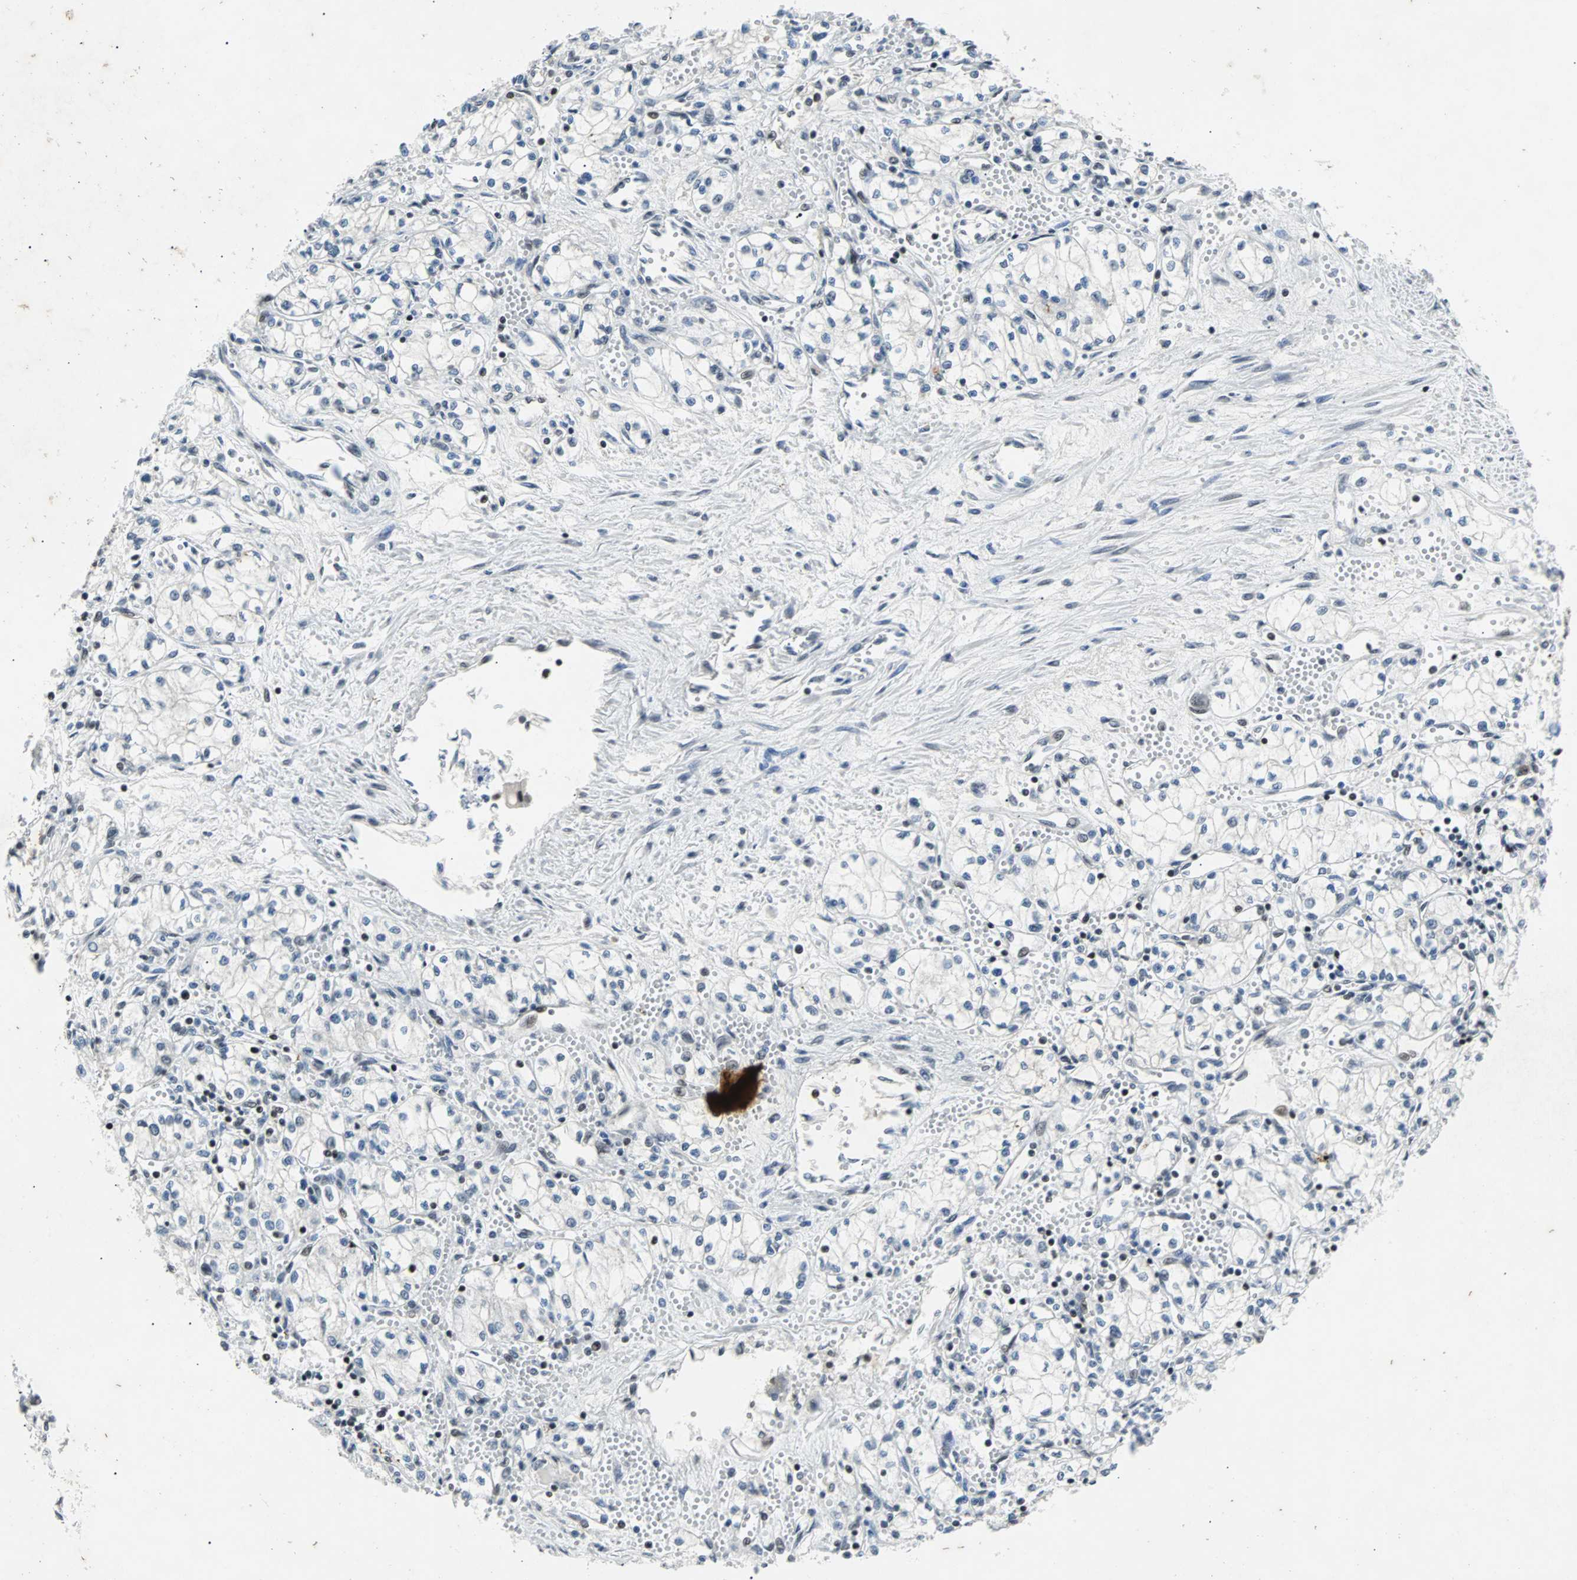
{"staining": {"intensity": "negative", "quantity": "none", "location": "none"}, "tissue": "renal cancer", "cell_type": "Tumor cells", "image_type": "cancer", "snomed": [{"axis": "morphology", "description": "Normal tissue, NOS"}, {"axis": "morphology", "description": "Adenocarcinoma, NOS"}, {"axis": "topography", "description": "Kidney"}], "caption": "High magnification brightfield microscopy of renal cancer (adenocarcinoma) stained with DAB (brown) and counterstained with hematoxylin (blue): tumor cells show no significant expression.", "gene": "GATAD2A", "patient": {"sex": "male", "age": 59}}